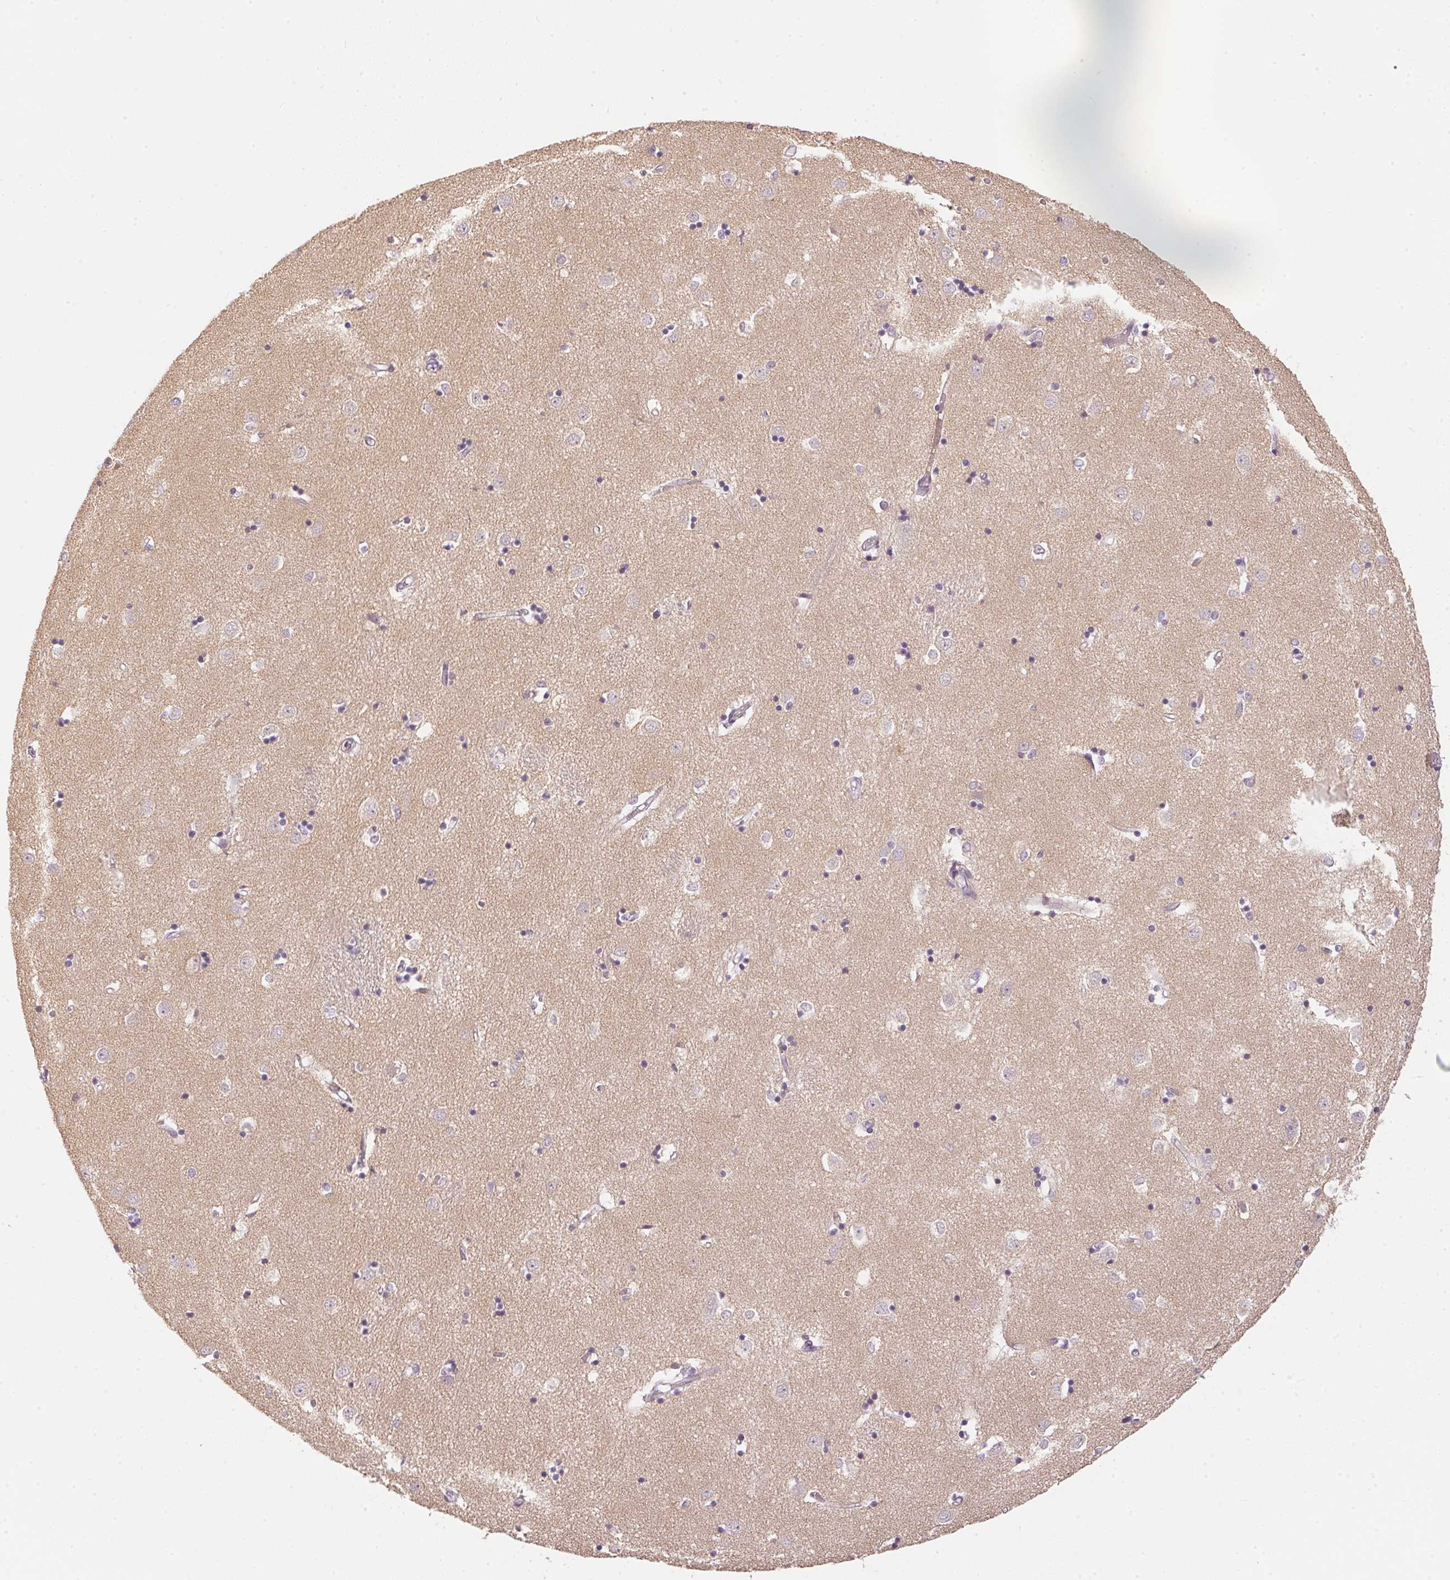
{"staining": {"intensity": "negative", "quantity": "none", "location": "none"}, "tissue": "caudate", "cell_type": "Glial cells", "image_type": "normal", "snomed": [{"axis": "morphology", "description": "Normal tissue, NOS"}, {"axis": "topography", "description": "Lateral ventricle wall"}], "caption": "Glial cells are negative for brown protein staining in unremarkable caudate.", "gene": "GDAP1L1", "patient": {"sex": "male", "age": 54}}